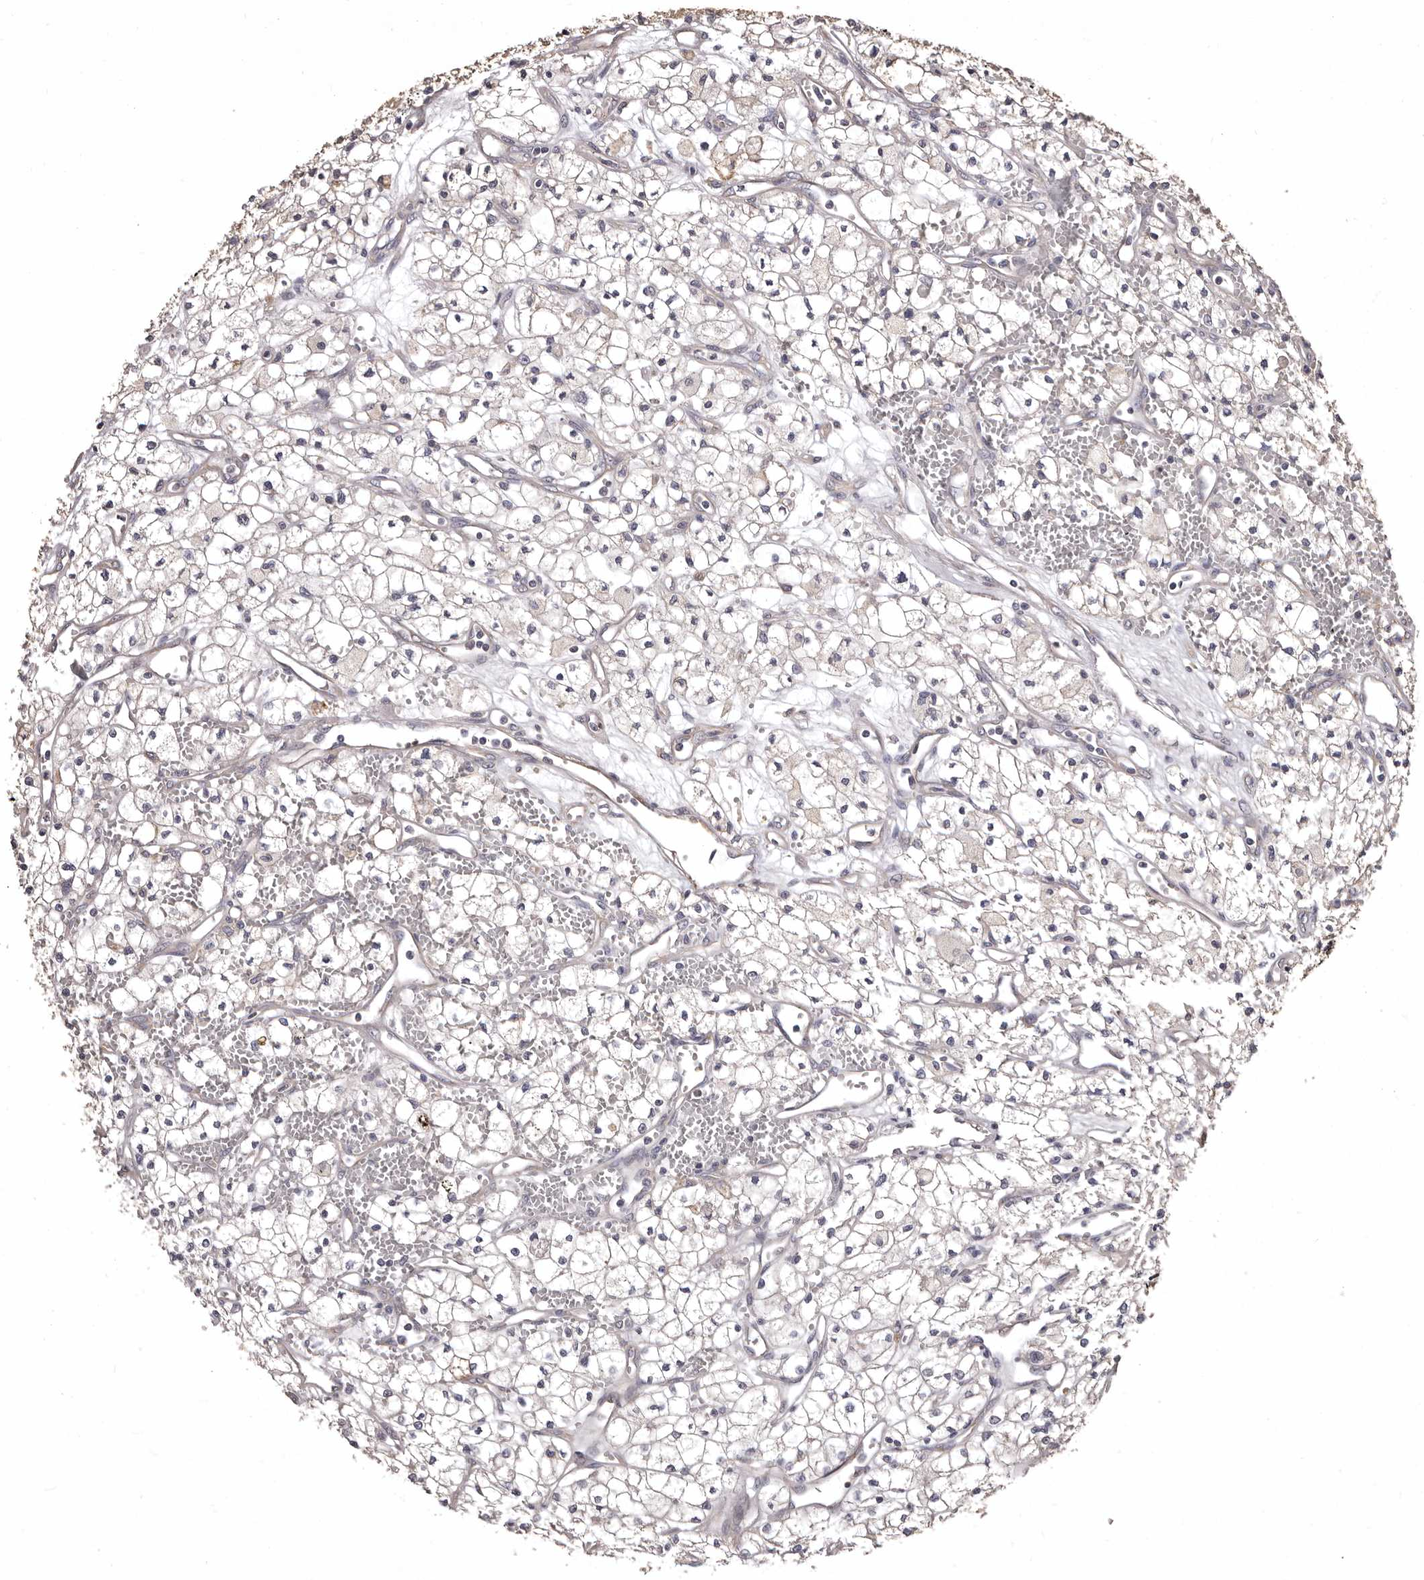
{"staining": {"intensity": "negative", "quantity": "none", "location": "none"}, "tissue": "renal cancer", "cell_type": "Tumor cells", "image_type": "cancer", "snomed": [{"axis": "morphology", "description": "Adenocarcinoma, NOS"}, {"axis": "topography", "description": "Kidney"}], "caption": "IHC image of neoplastic tissue: human renal cancer (adenocarcinoma) stained with DAB reveals no significant protein staining in tumor cells.", "gene": "ETNK1", "patient": {"sex": "male", "age": 59}}